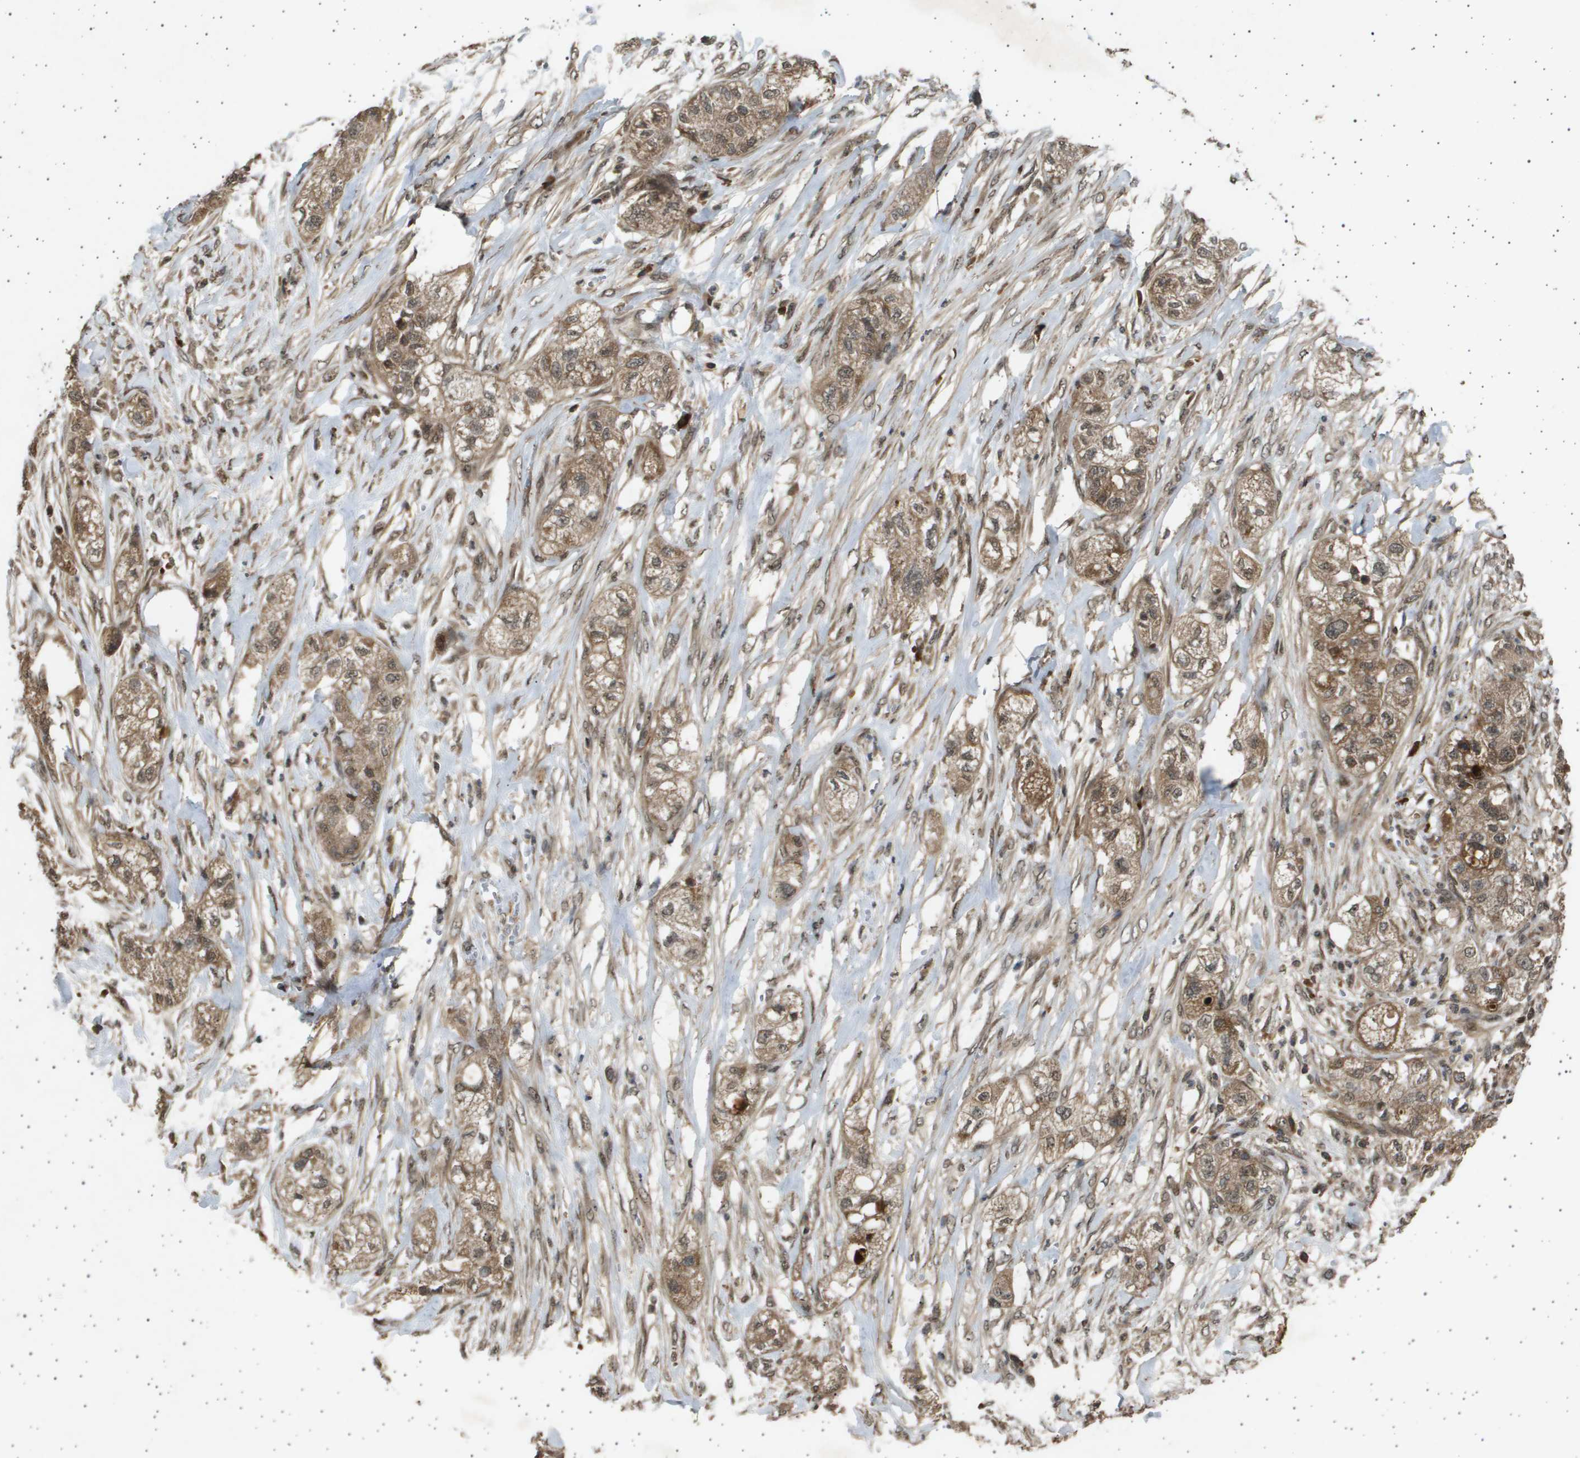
{"staining": {"intensity": "moderate", "quantity": ">75%", "location": "cytoplasmic/membranous,nuclear"}, "tissue": "pancreatic cancer", "cell_type": "Tumor cells", "image_type": "cancer", "snomed": [{"axis": "morphology", "description": "Adenocarcinoma, NOS"}, {"axis": "topography", "description": "Pancreas"}], "caption": "Protein staining reveals moderate cytoplasmic/membranous and nuclear staining in approximately >75% of tumor cells in pancreatic cancer (adenocarcinoma). (DAB (3,3'-diaminobenzidine) = brown stain, brightfield microscopy at high magnification).", "gene": "TNRC6A", "patient": {"sex": "female", "age": 78}}